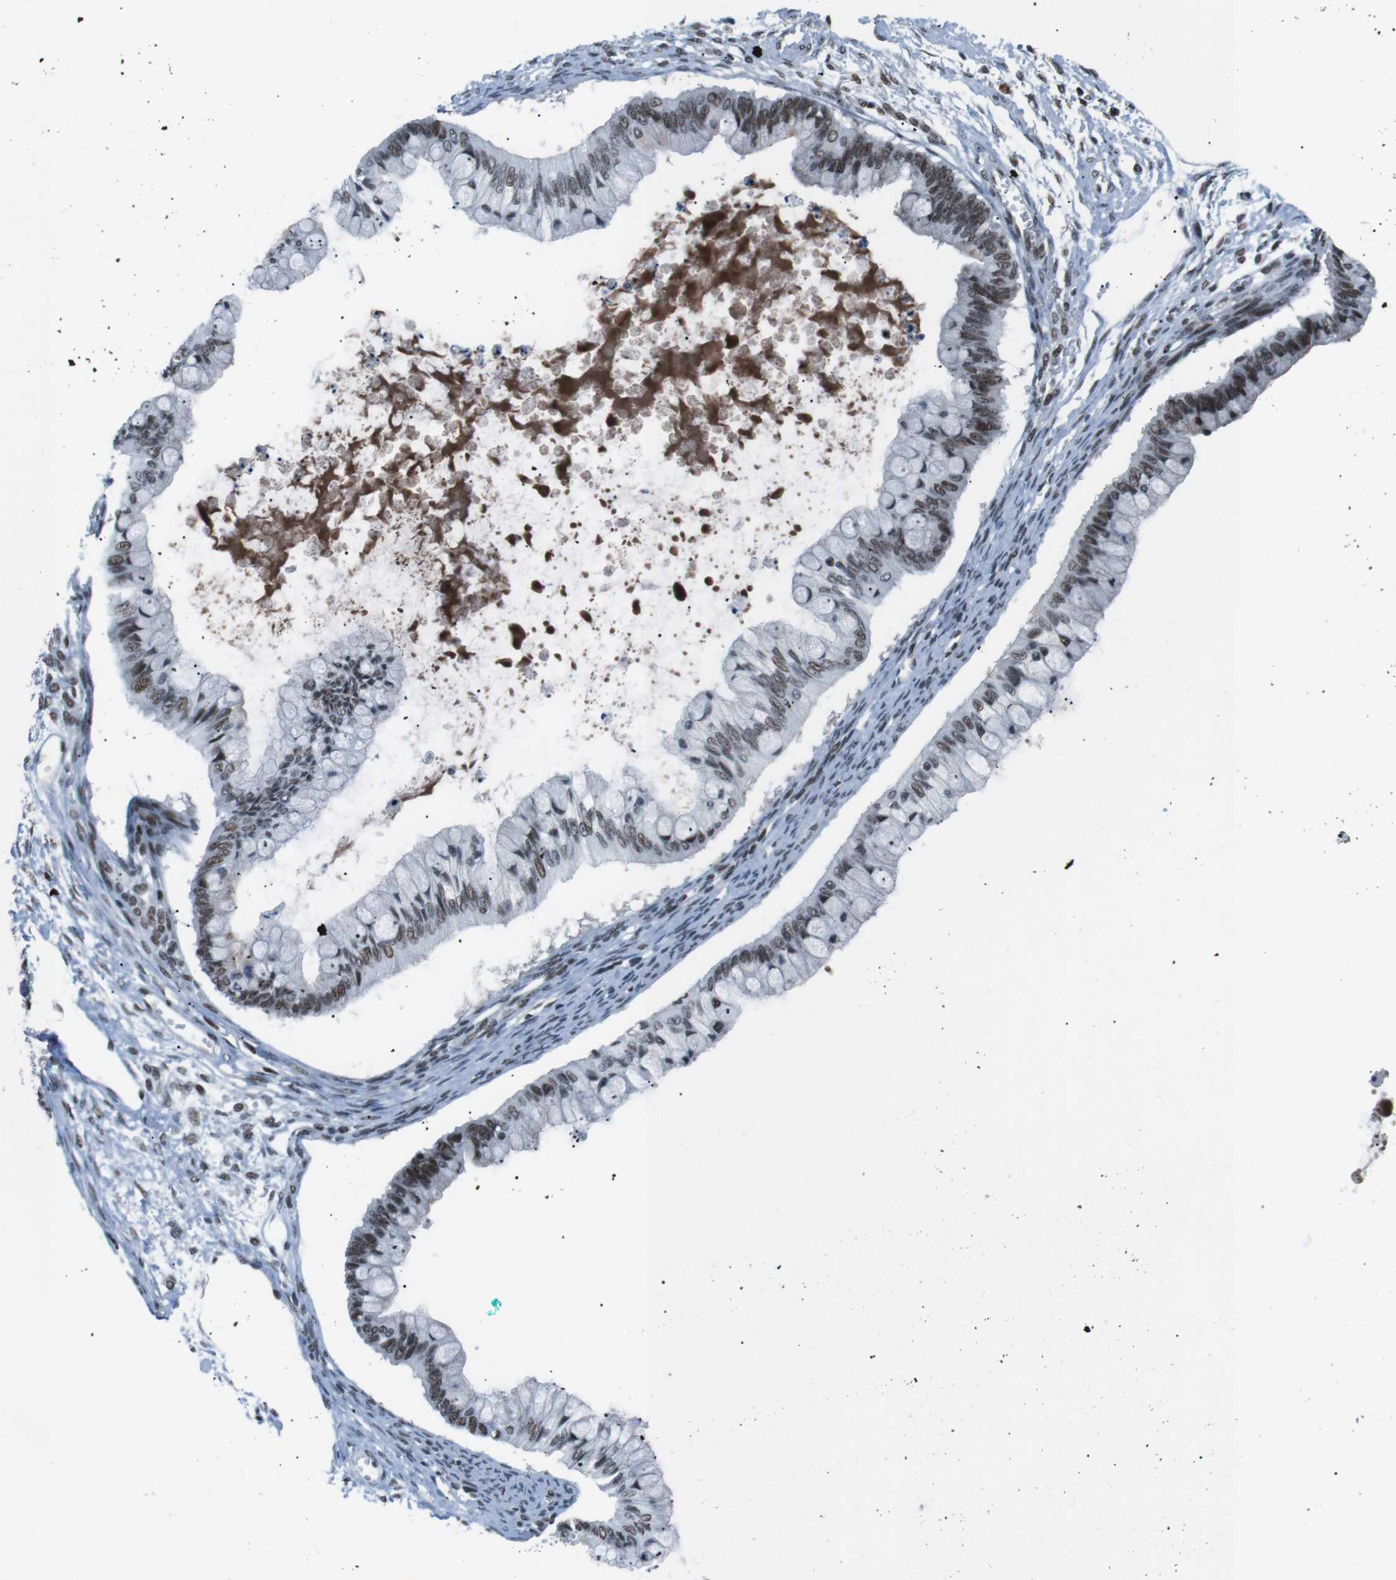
{"staining": {"intensity": "moderate", "quantity": ">75%", "location": "nuclear"}, "tissue": "ovarian cancer", "cell_type": "Tumor cells", "image_type": "cancer", "snomed": [{"axis": "morphology", "description": "Cystadenocarcinoma, mucinous, NOS"}, {"axis": "topography", "description": "Ovary"}], "caption": "IHC image of neoplastic tissue: ovarian cancer (mucinous cystadenocarcinoma) stained using IHC reveals medium levels of moderate protein expression localized specifically in the nuclear of tumor cells, appearing as a nuclear brown color.", "gene": "TAF1", "patient": {"sex": "female", "age": 57}}